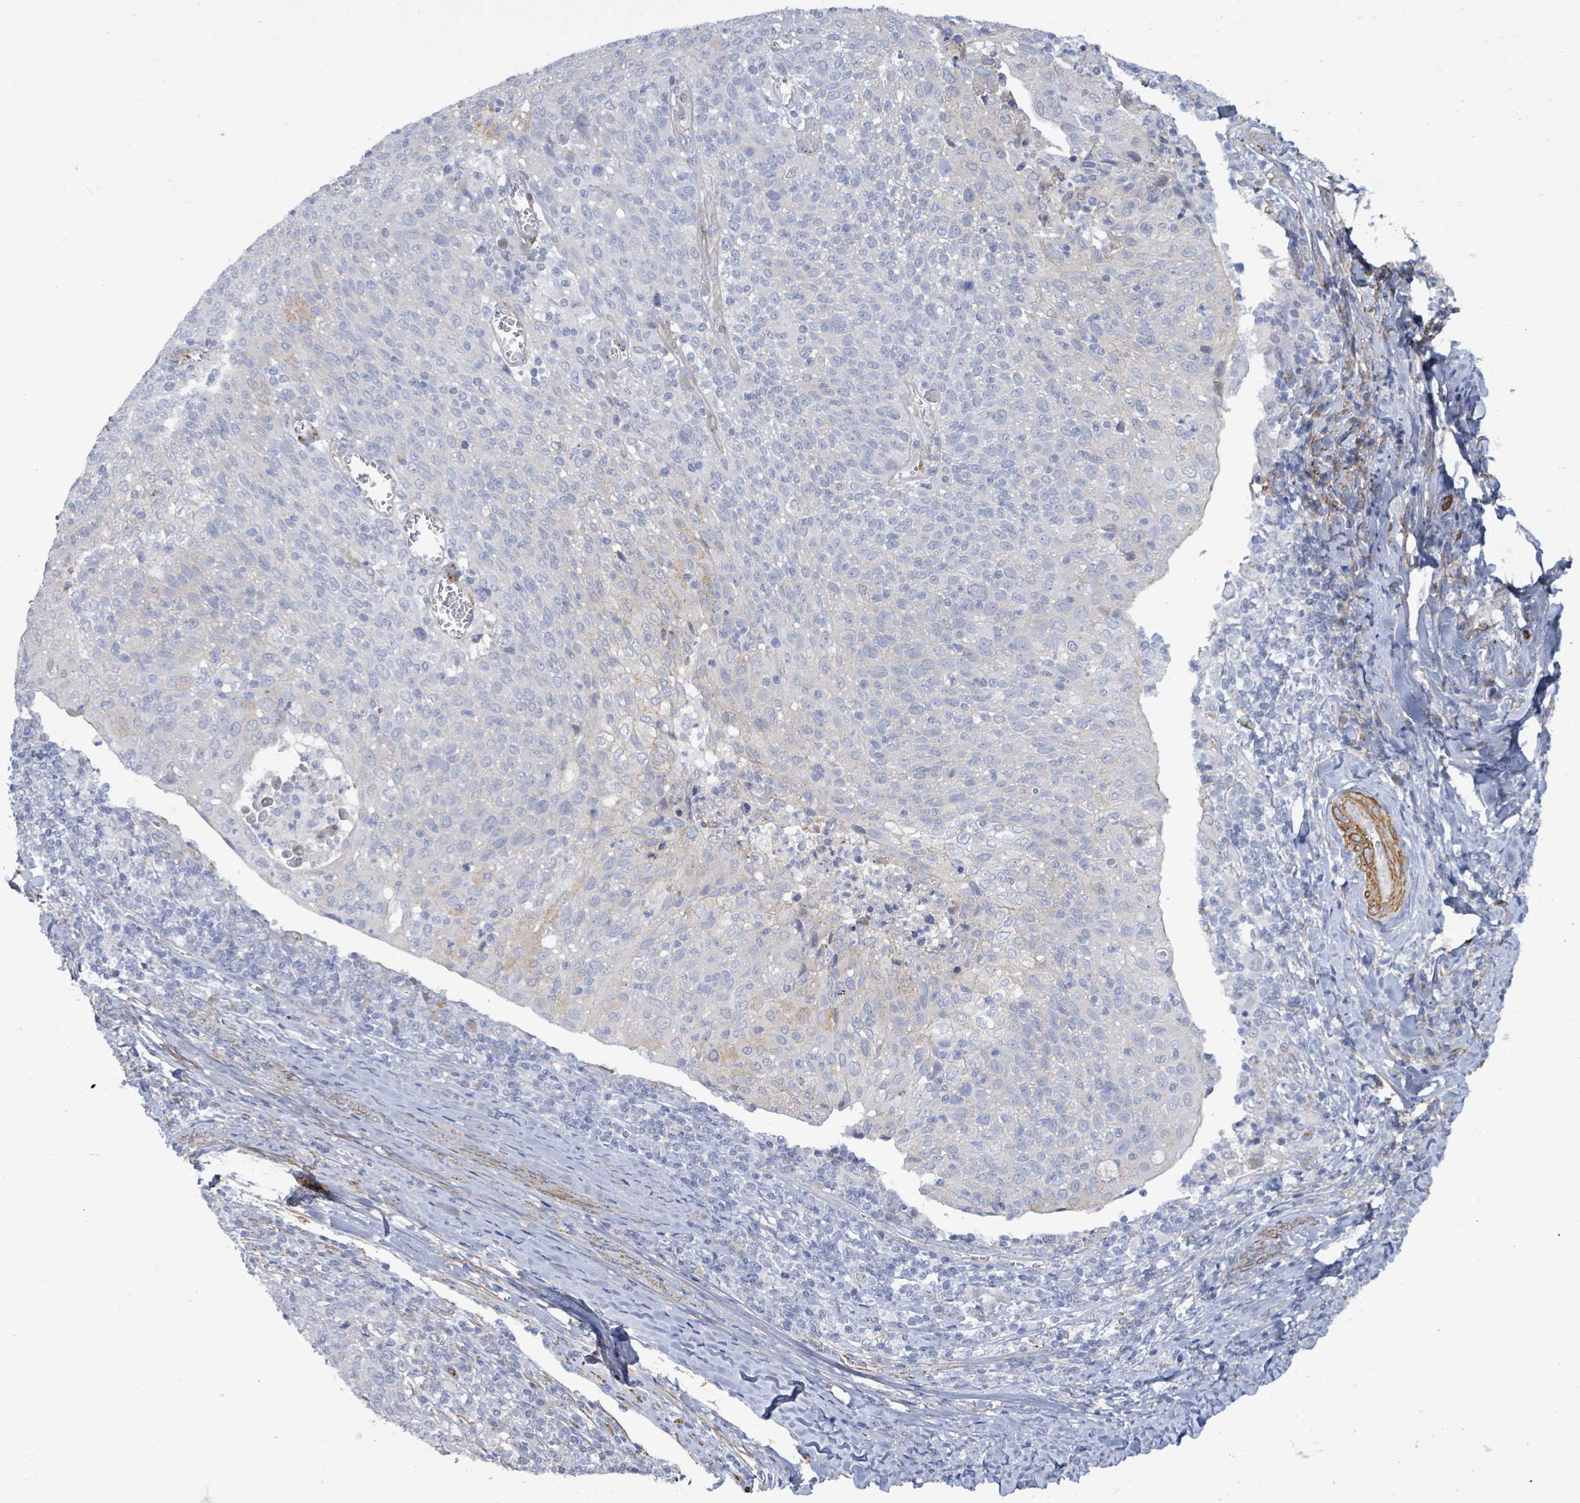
{"staining": {"intensity": "negative", "quantity": "none", "location": "none"}, "tissue": "cervical cancer", "cell_type": "Tumor cells", "image_type": "cancer", "snomed": [{"axis": "morphology", "description": "Squamous cell carcinoma, NOS"}, {"axis": "topography", "description": "Cervix"}], "caption": "Tumor cells are negative for protein expression in human cervical squamous cell carcinoma.", "gene": "DMRTC1B", "patient": {"sex": "female", "age": 52}}